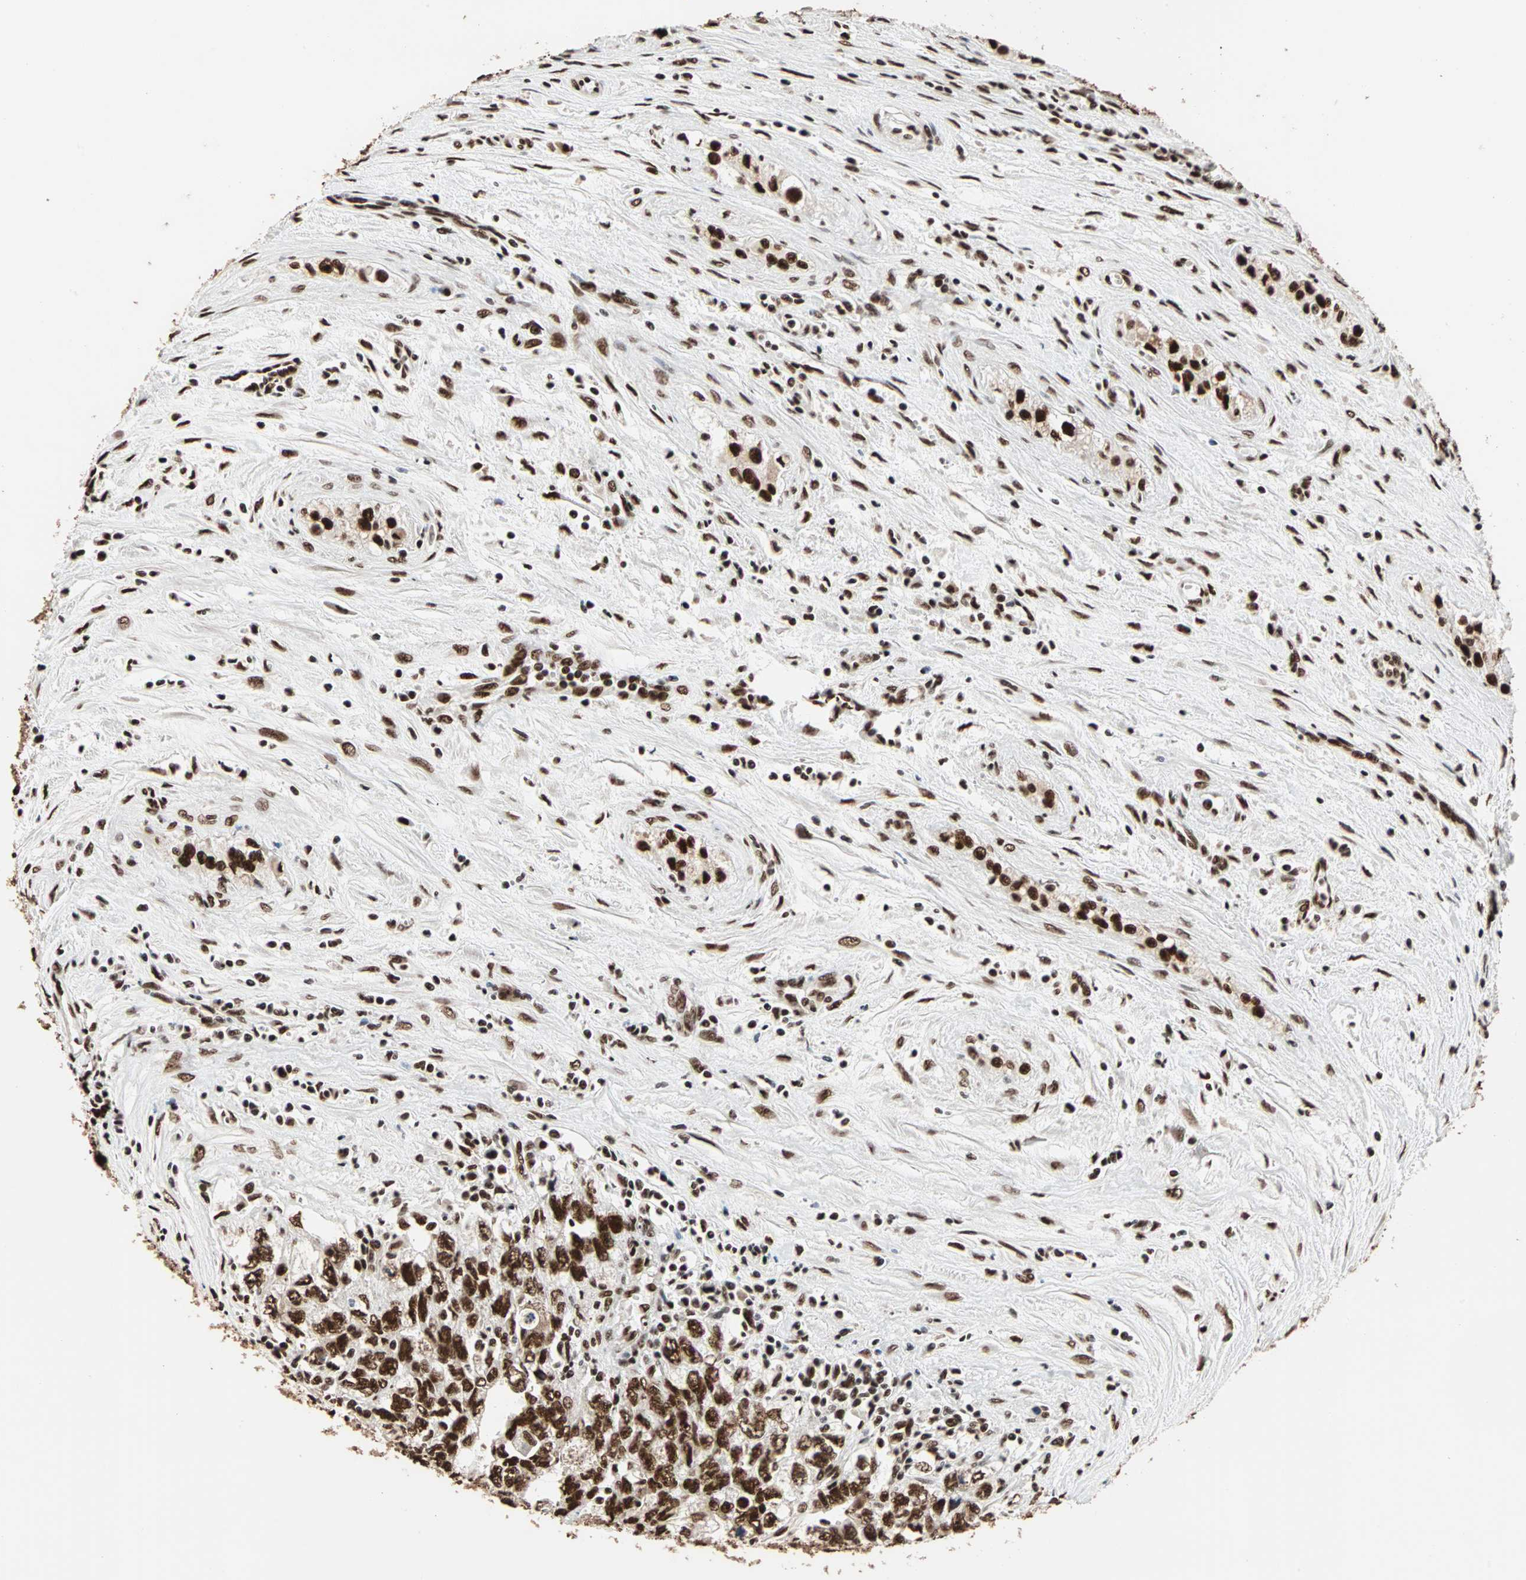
{"staining": {"intensity": "strong", "quantity": ">75%", "location": "nuclear"}, "tissue": "testis cancer", "cell_type": "Tumor cells", "image_type": "cancer", "snomed": [{"axis": "morphology", "description": "Carcinoma, Embryonal, NOS"}, {"axis": "topography", "description": "Testis"}], "caption": "Tumor cells display high levels of strong nuclear positivity in approximately >75% of cells in testis cancer.", "gene": "ILF2", "patient": {"sex": "male", "age": 28}}